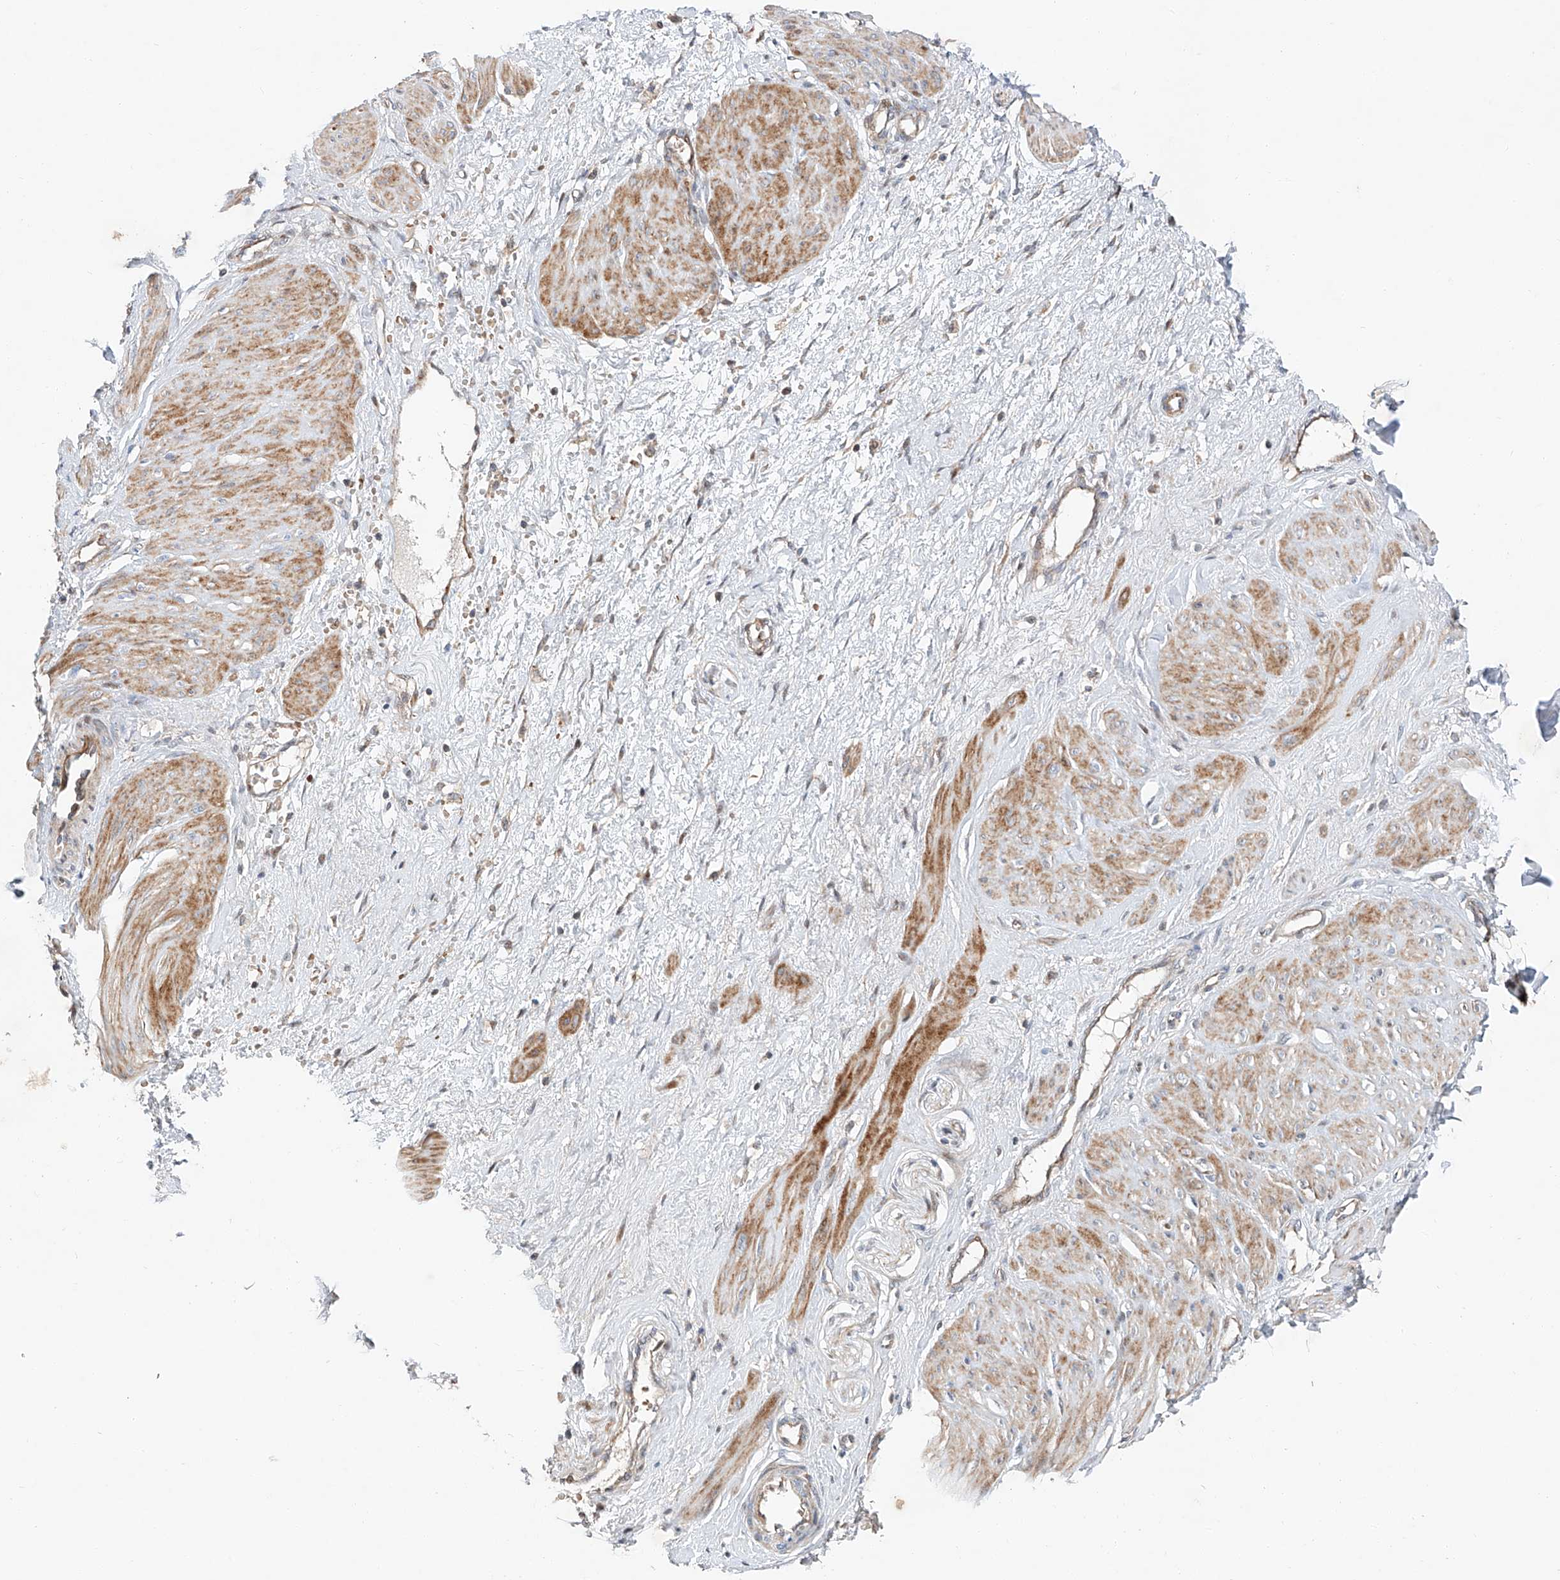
{"staining": {"intensity": "moderate", "quantity": ">75%", "location": "cytoplasmic/membranous"}, "tissue": "smooth muscle", "cell_type": "Smooth muscle cells", "image_type": "normal", "snomed": [{"axis": "morphology", "description": "Normal tissue, NOS"}, {"axis": "topography", "description": "Endometrium"}], "caption": "Immunohistochemical staining of benign smooth muscle reveals medium levels of moderate cytoplasmic/membranous positivity in about >75% of smooth muscle cells.", "gene": "USF3", "patient": {"sex": "female", "age": 33}}